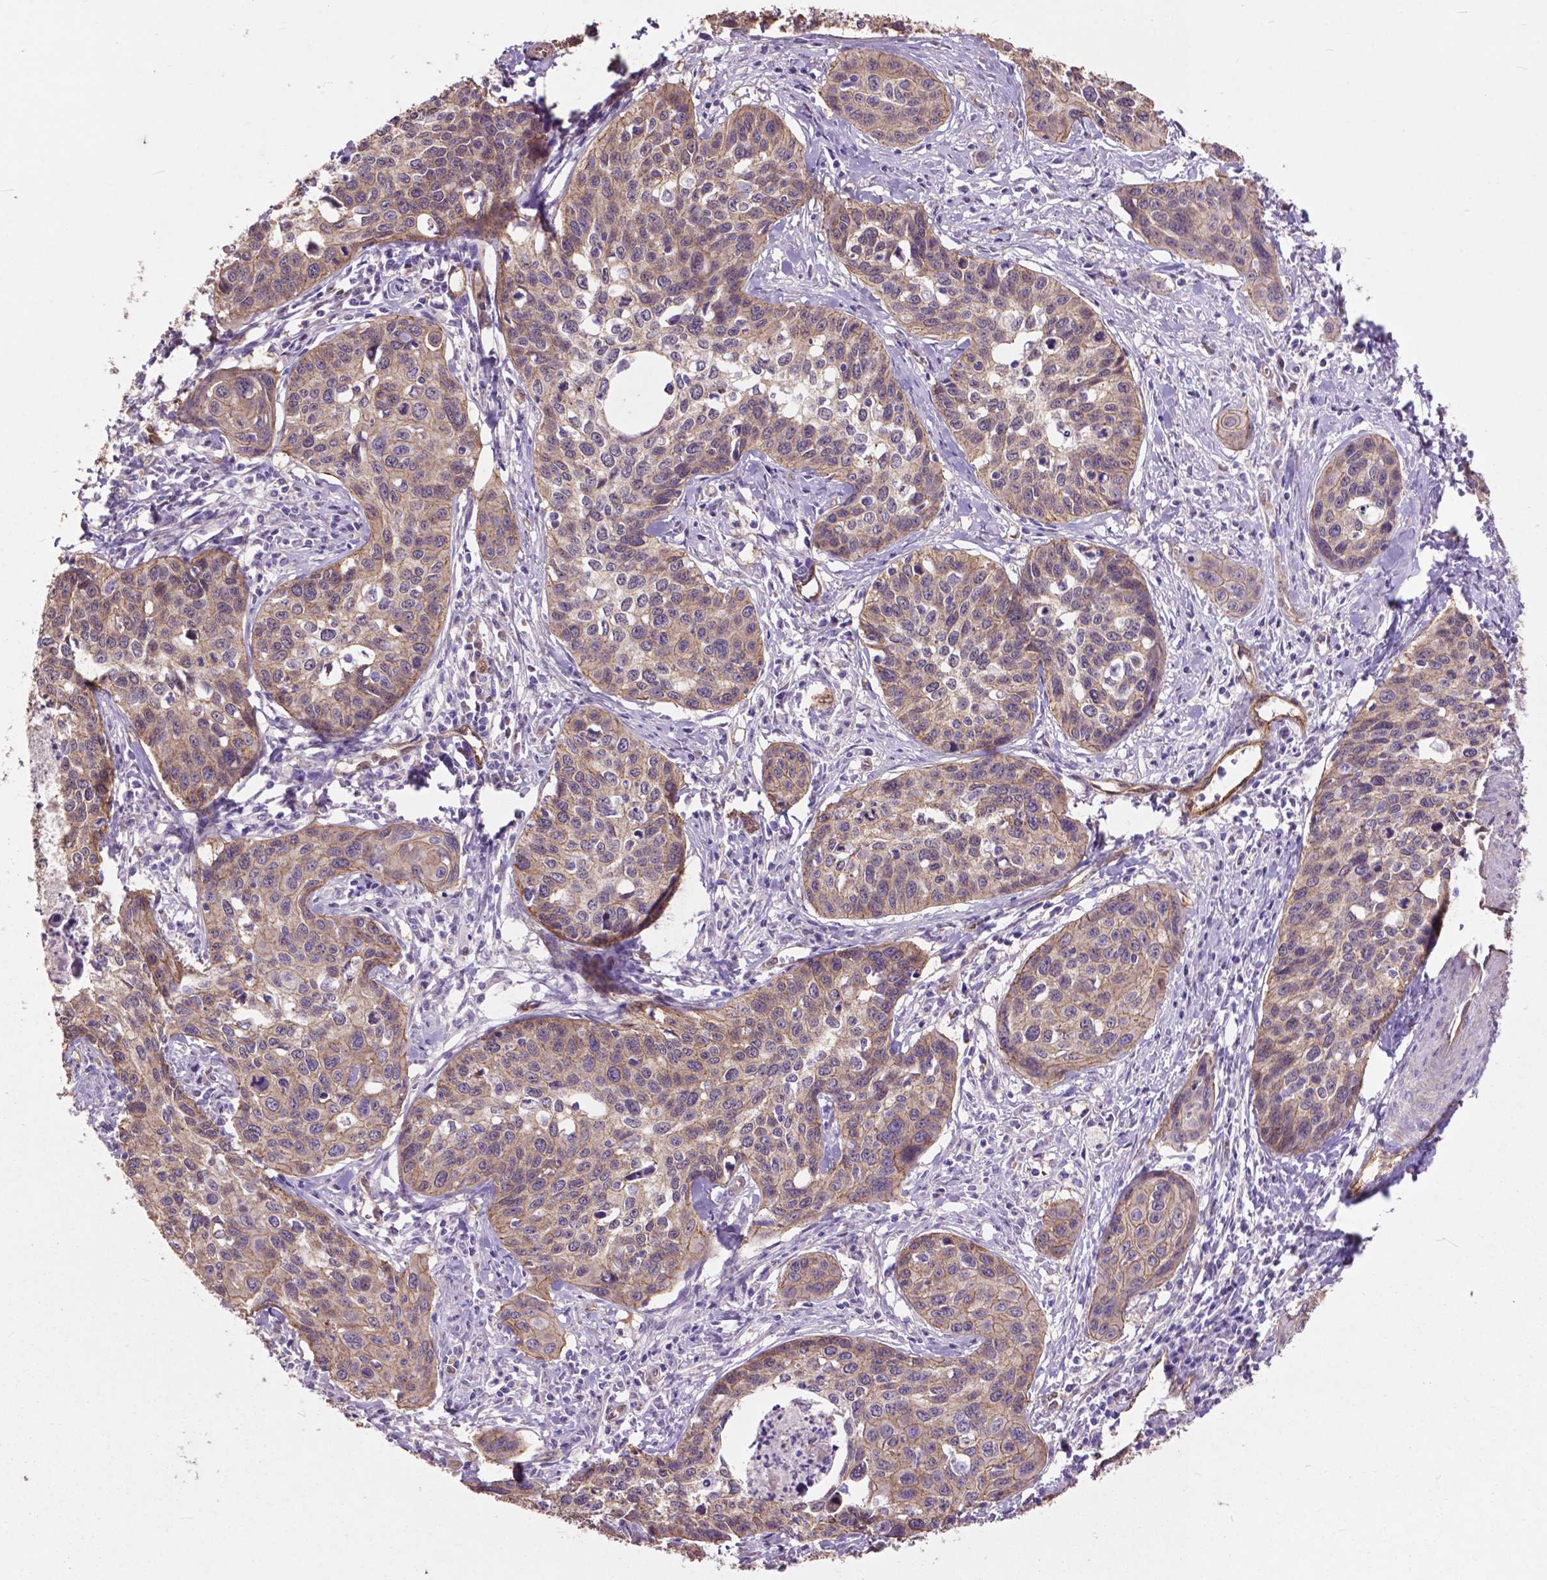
{"staining": {"intensity": "weak", "quantity": "25%-75%", "location": "cytoplasmic/membranous"}, "tissue": "cervical cancer", "cell_type": "Tumor cells", "image_type": "cancer", "snomed": [{"axis": "morphology", "description": "Squamous cell carcinoma, NOS"}, {"axis": "topography", "description": "Cervix"}], "caption": "A micrograph showing weak cytoplasmic/membranous positivity in approximately 25%-75% of tumor cells in cervical squamous cell carcinoma, as visualized by brown immunohistochemical staining.", "gene": "PDLIM1", "patient": {"sex": "female", "age": 31}}